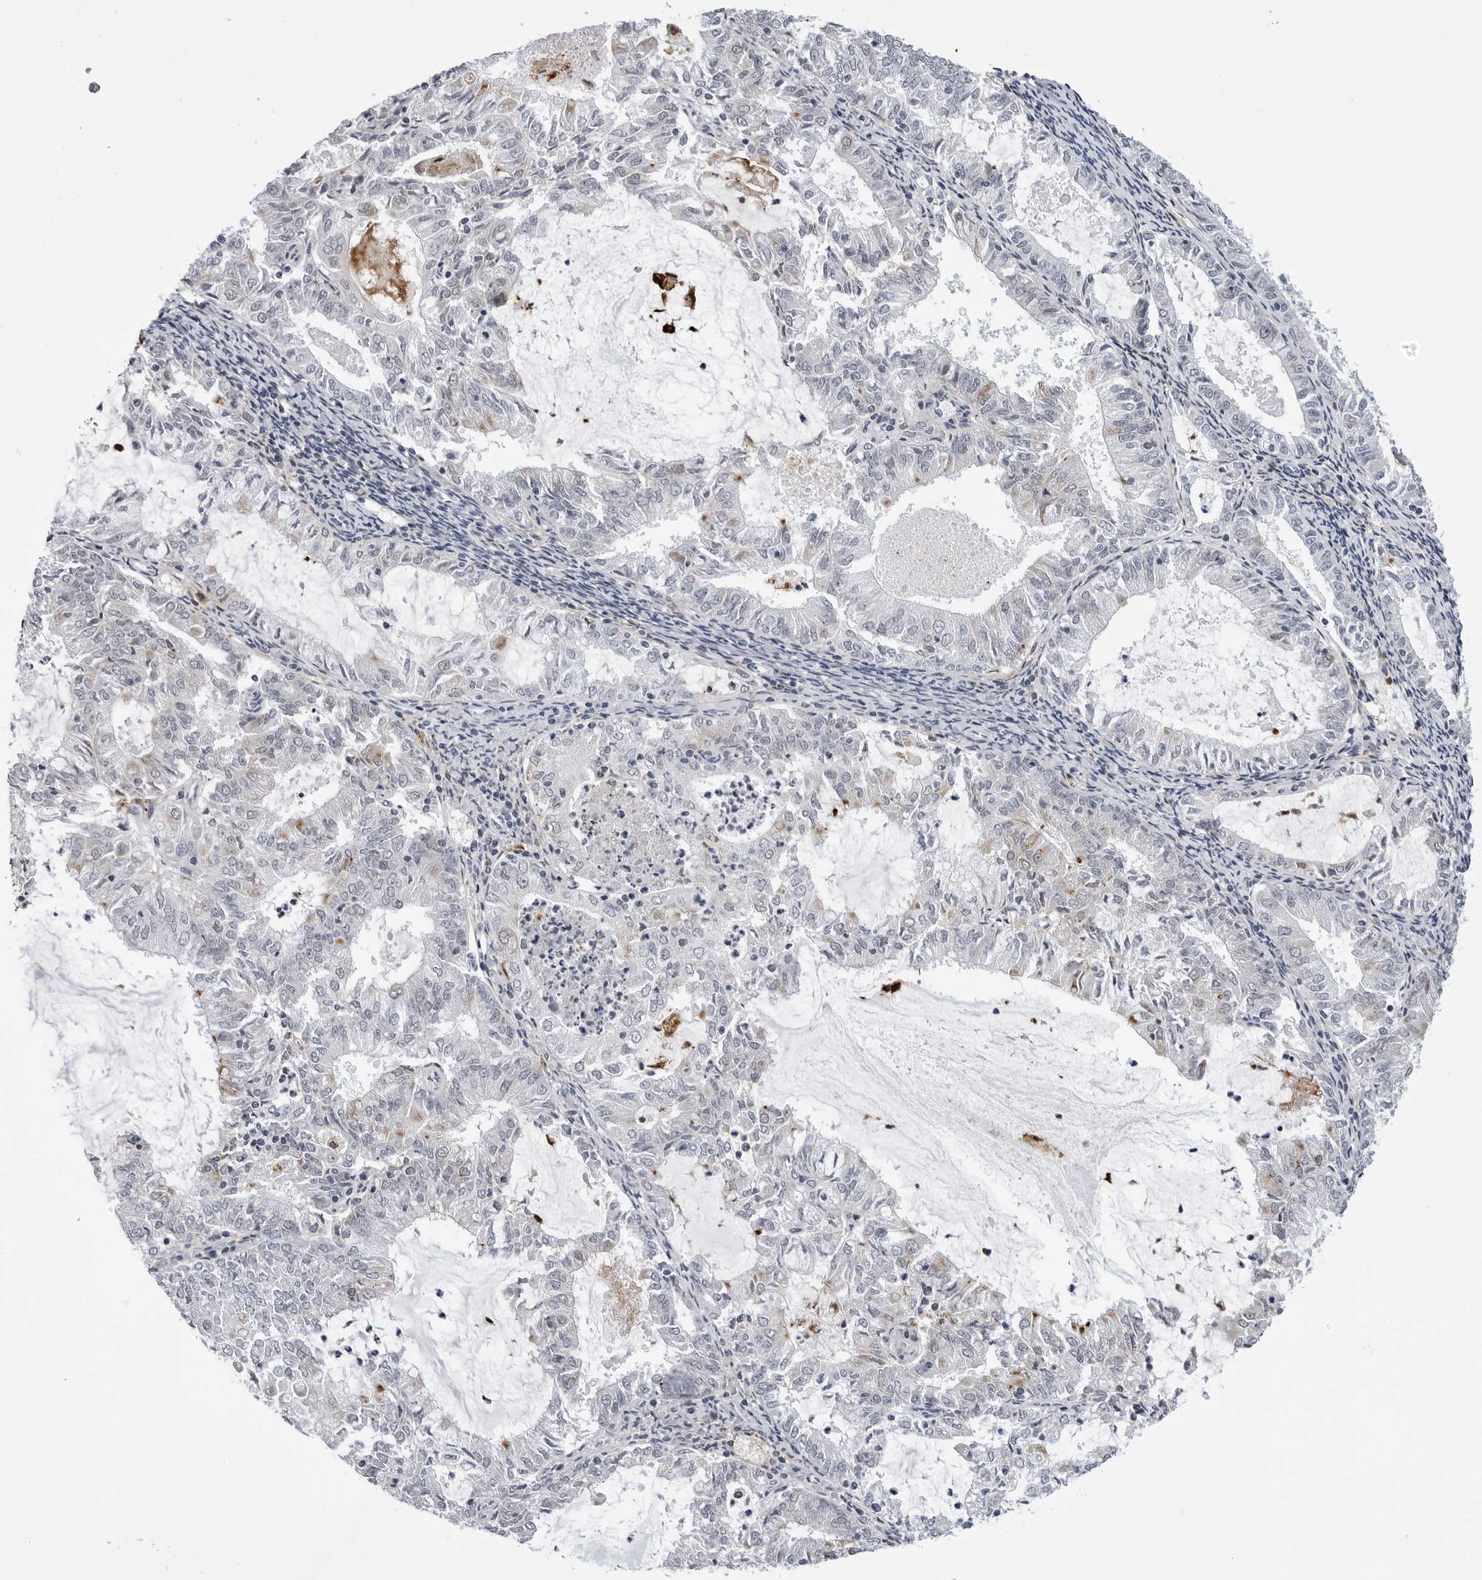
{"staining": {"intensity": "negative", "quantity": "none", "location": "none"}, "tissue": "endometrial cancer", "cell_type": "Tumor cells", "image_type": "cancer", "snomed": [{"axis": "morphology", "description": "Adenocarcinoma, NOS"}, {"axis": "topography", "description": "Endometrium"}], "caption": "A high-resolution histopathology image shows immunohistochemistry (IHC) staining of endometrial cancer (adenocarcinoma), which exhibits no significant positivity in tumor cells. (DAB IHC visualized using brightfield microscopy, high magnification).", "gene": "CDK20", "patient": {"sex": "female", "age": 57}}